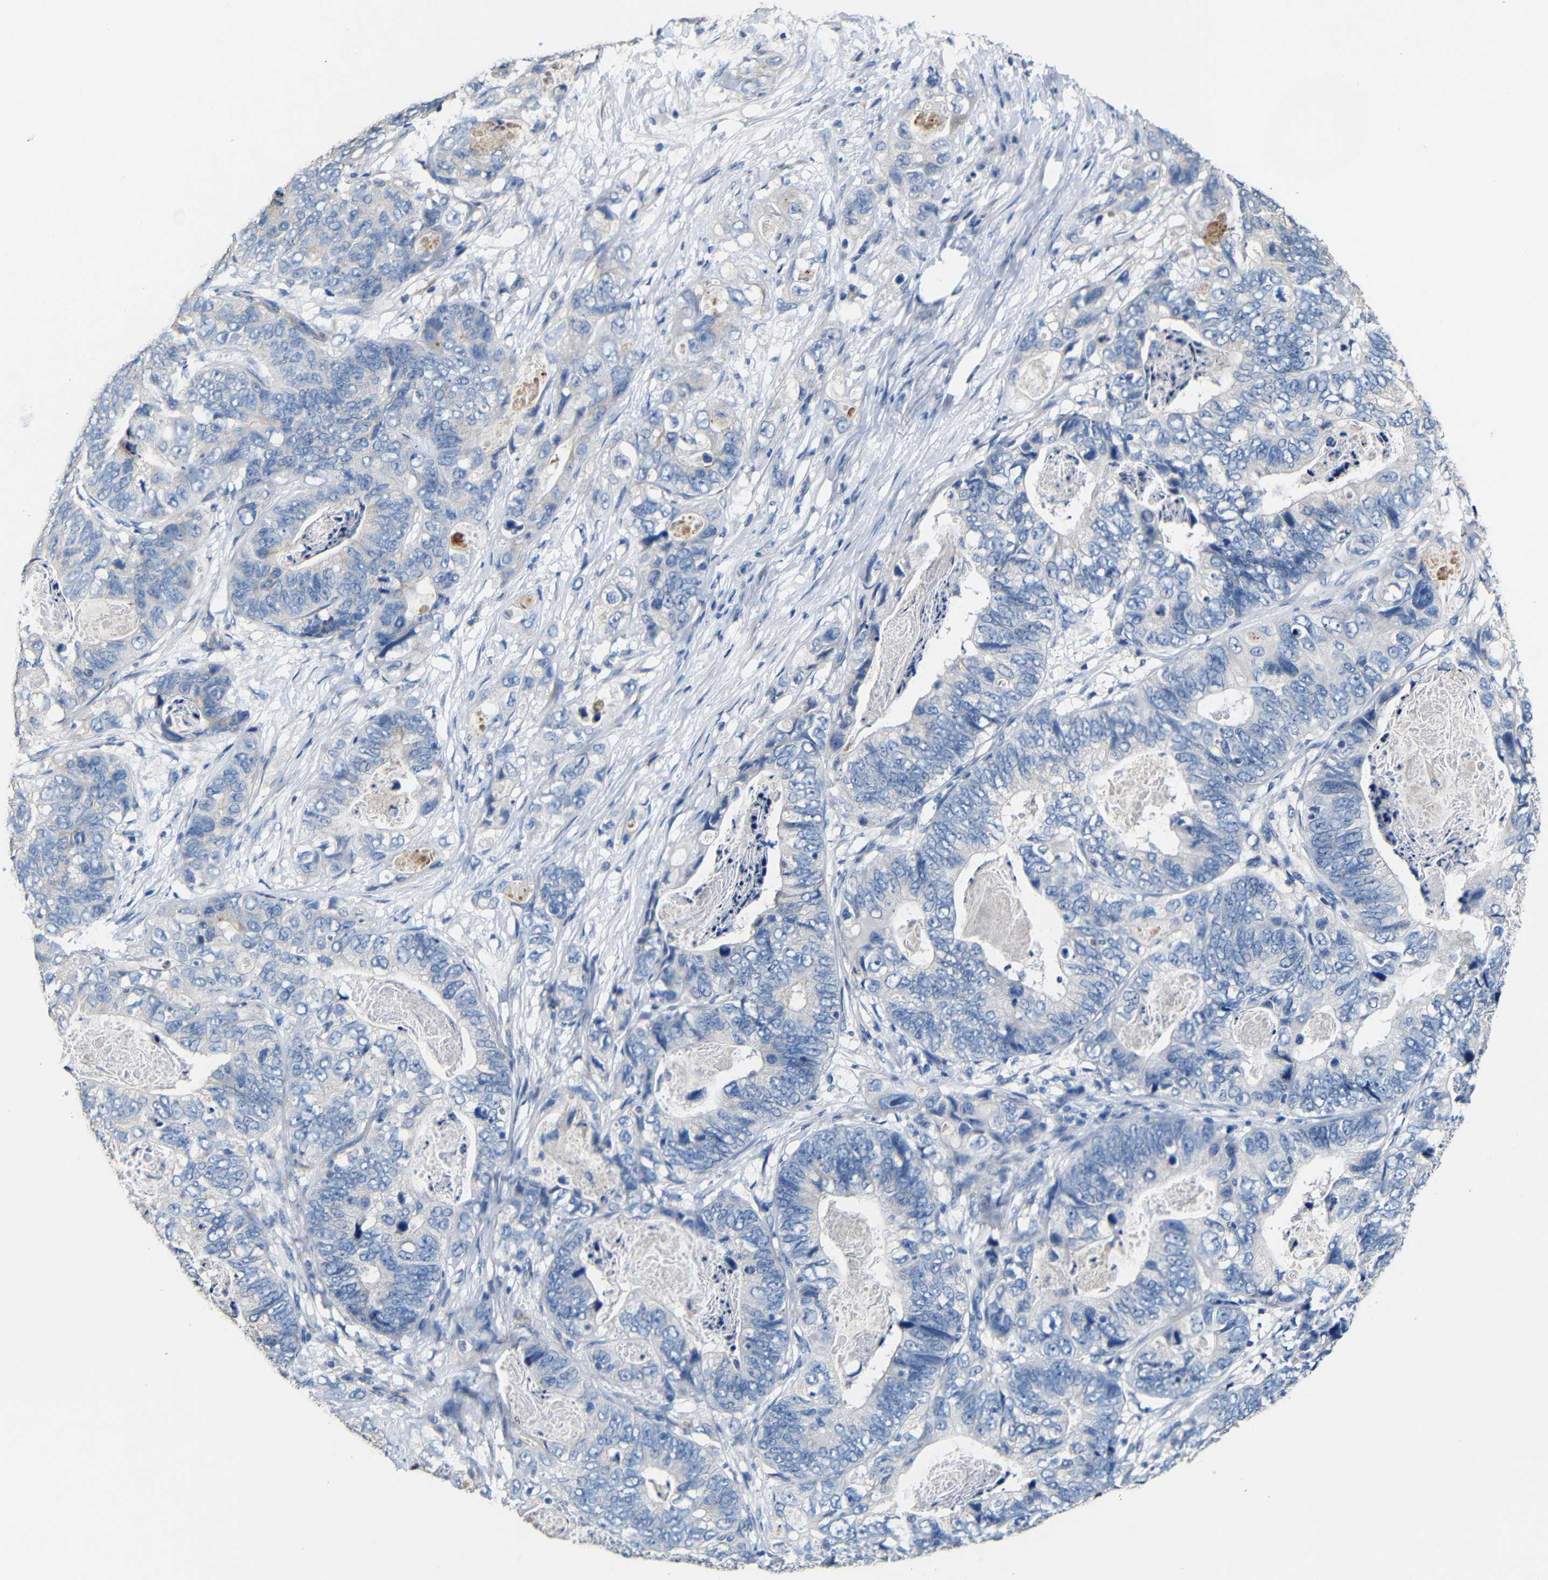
{"staining": {"intensity": "negative", "quantity": "none", "location": "none"}, "tissue": "stomach cancer", "cell_type": "Tumor cells", "image_type": "cancer", "snomed": [{"axis": "morphology", "description": "Adenocarcinoma, NOS"}, {"axis": "topography", "description": "Stomach"}], "caption": "Tumor cells are negative for protein expression in human stomach cancer.", "gene": "ACKR2", "patient": {"sex": "female", "age": 89}}